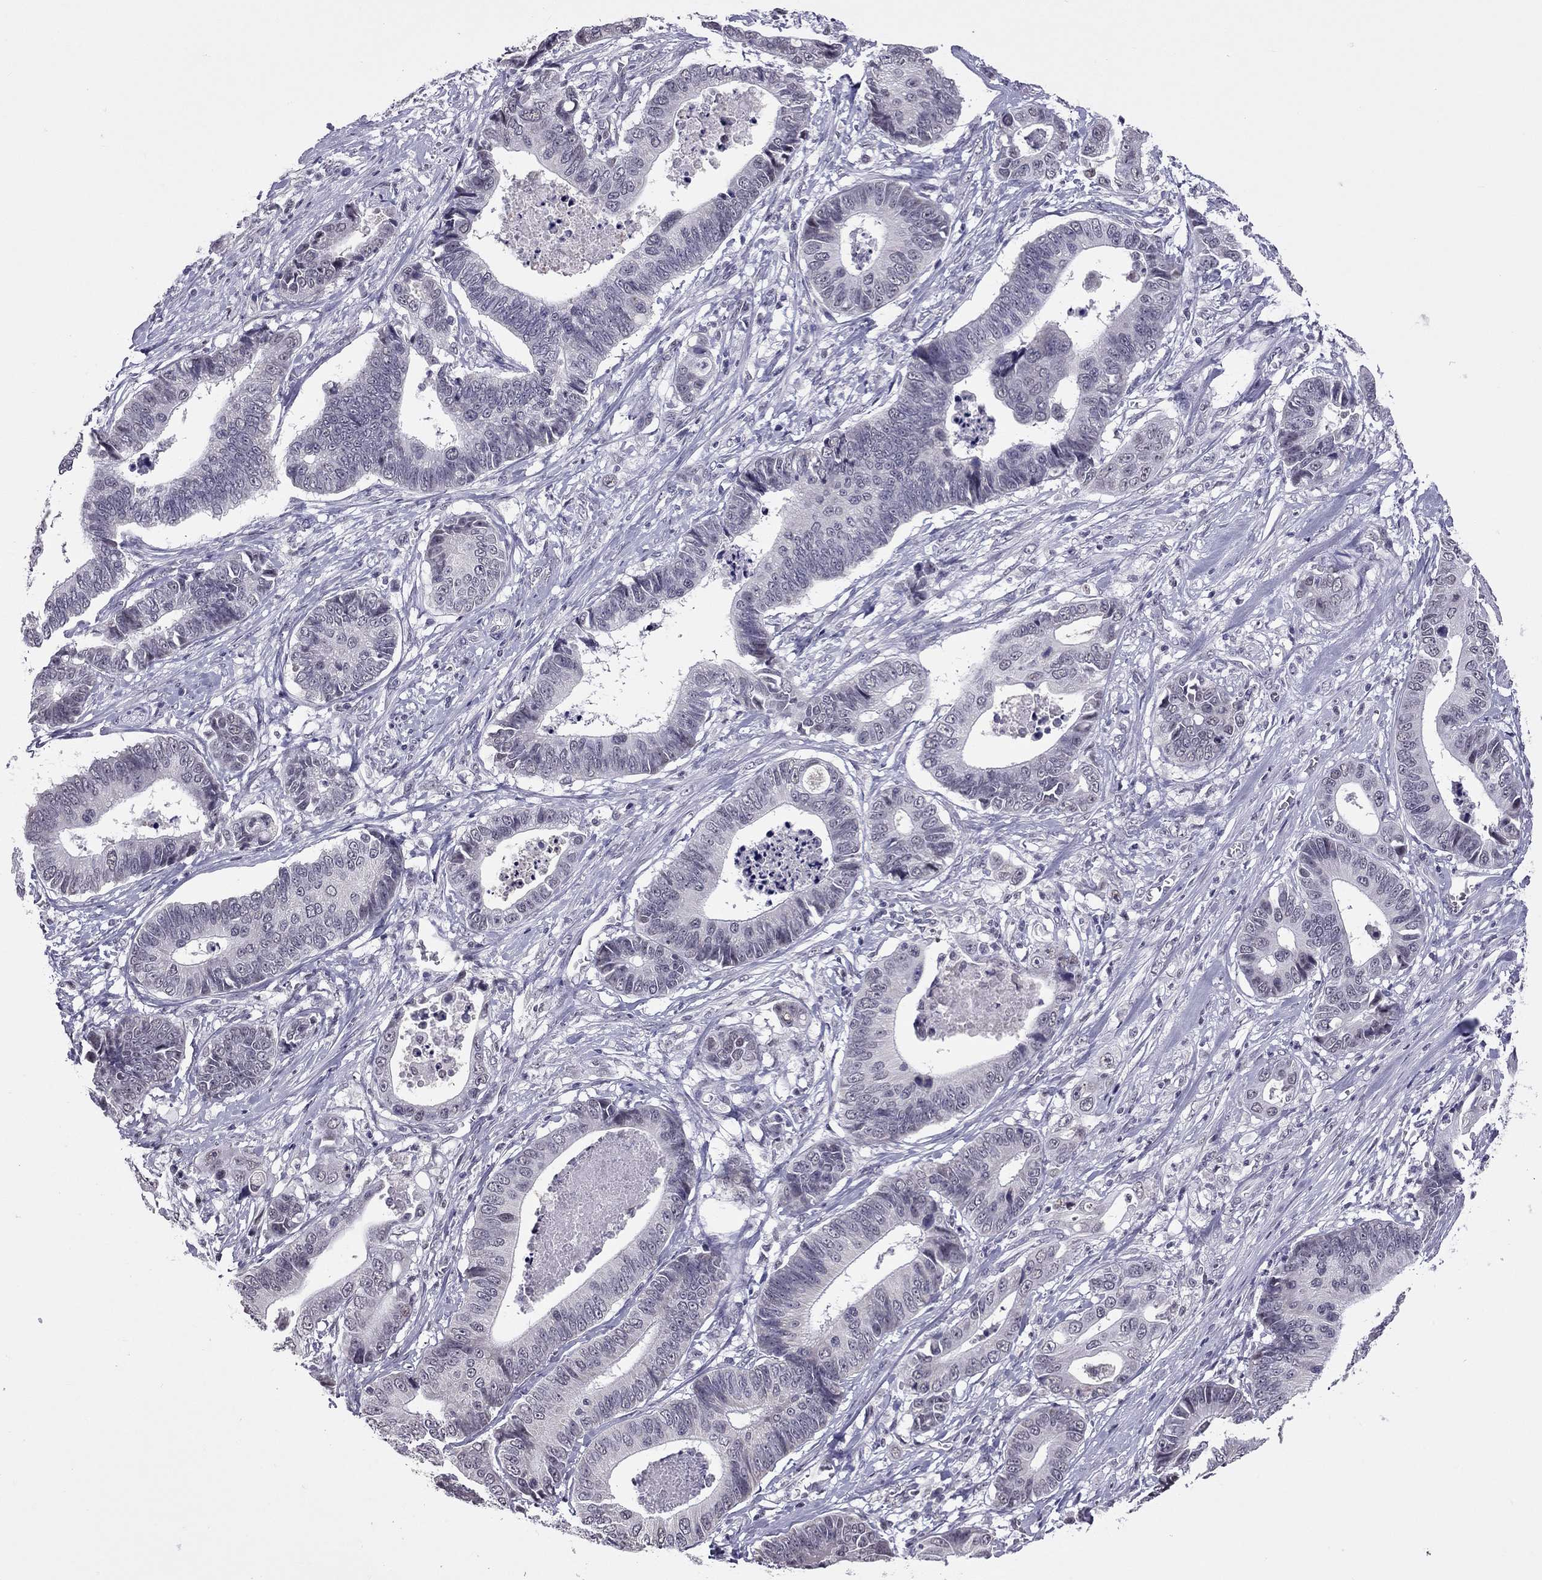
{"staining": {"intensity": "negative", "quantity": "none", "location": "none"}, "tissue": "stomach cancer", "cell_type": "Tumor cells", "image_type": "cancer", "snomed": [{"axis": "morphology", "description": "Adenocarcinoma, NOS"}, {"axis": "topography", "description": "Stomach"}], "caption": "There is no significant positivity in tumor cells of stomach cancer (adenocarcinoma).", "gene": "PPP1R3A", "patient": {"sex": "male", "age": 84}}